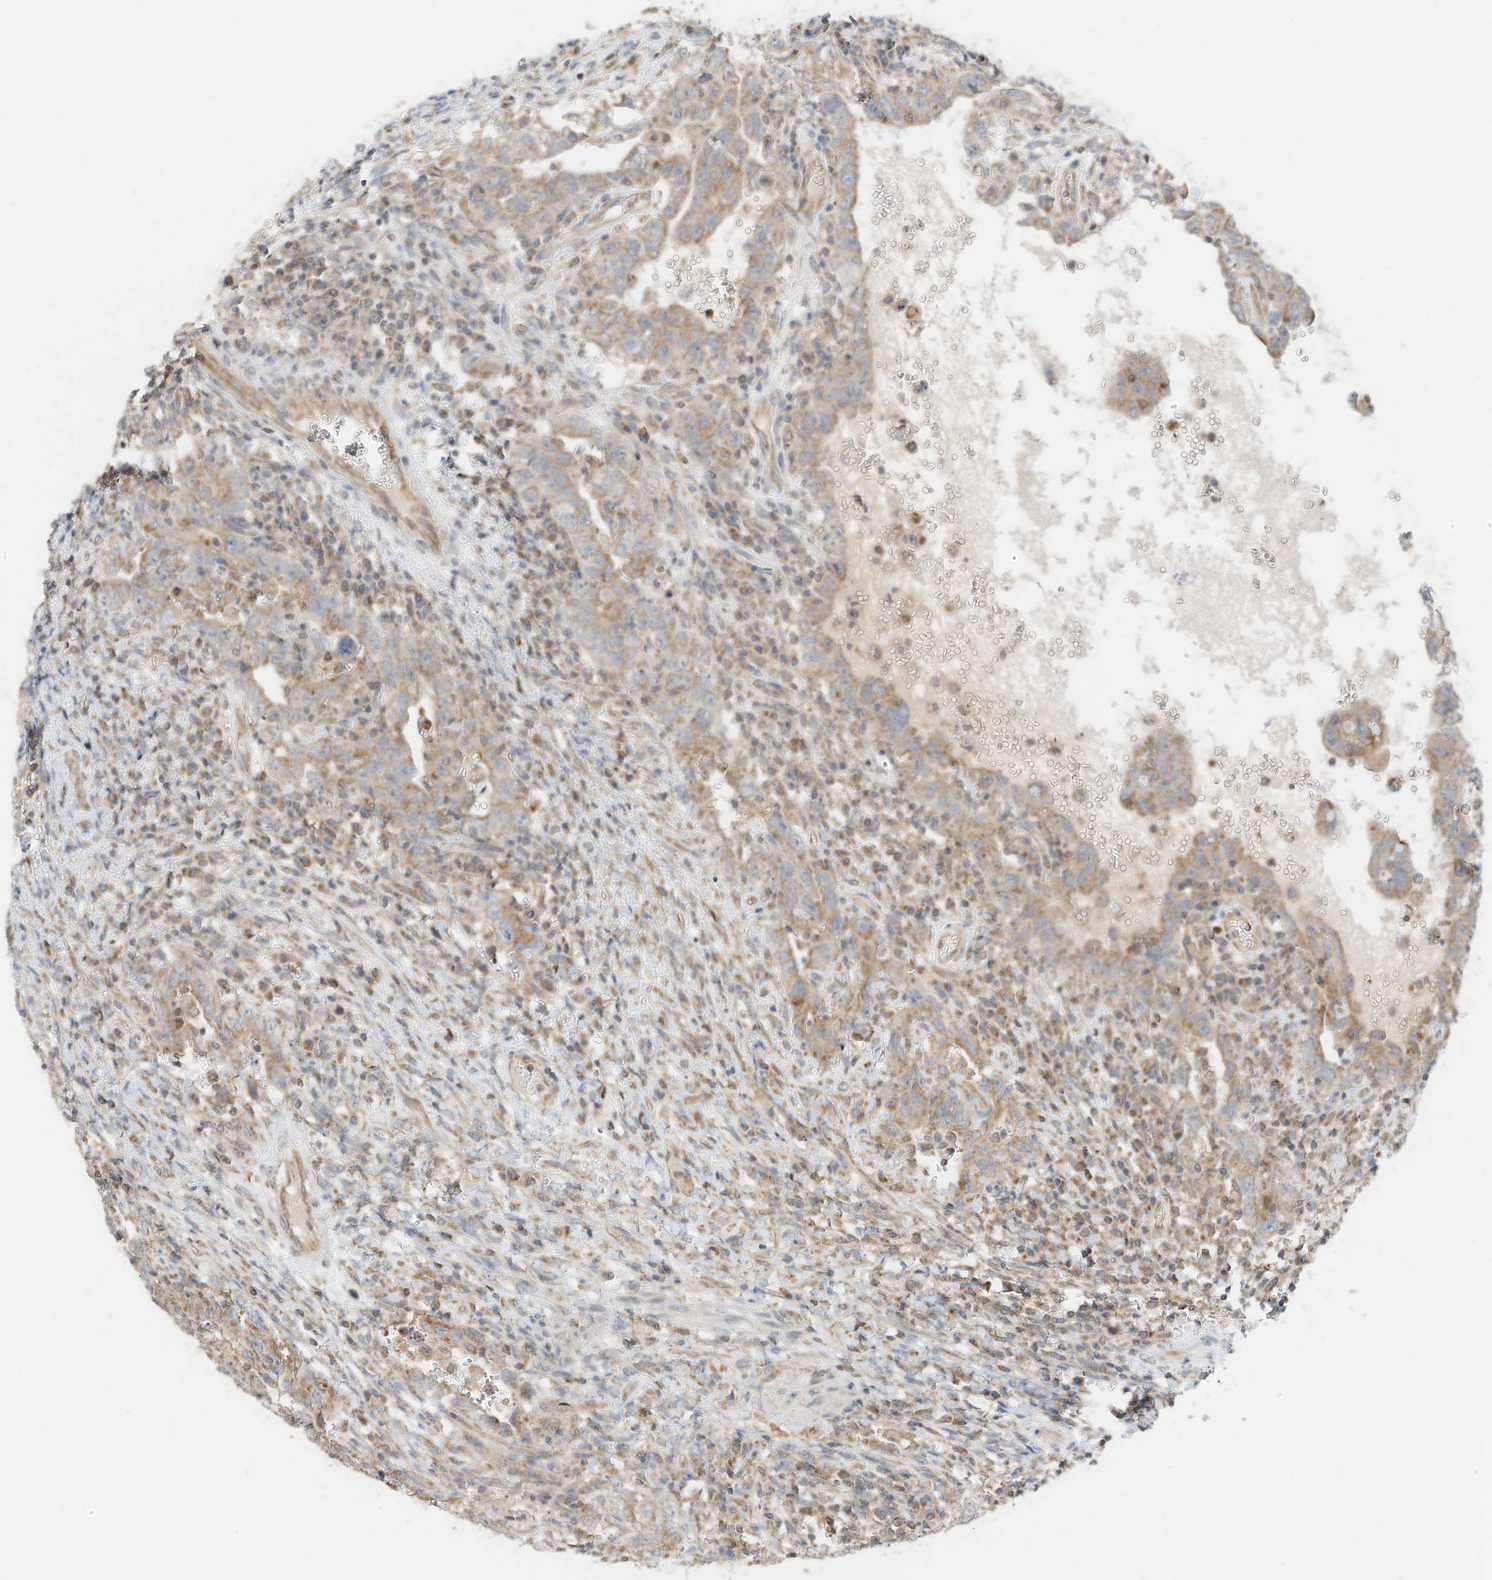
{"staining": {"intensity": "weak", "quantity": ">75%", "location": "cytoplasmic/membranous"}, "tissue": "testis cancer", "cell_type": "Tumor cells", "image_type": "cancer", "snomed": [{"axis": "morphology", "description": "Carcinoma, Embryonal, NOS"}, {"axis": "topography", "description": "Testis"}], "caption": "Immunohistochemistry micrograph of neoplastic tissue: human testis embryonal carcinoma stained using immunohistochemistry demonstrates low levels of weak protein expression localized specifically in the cytoplasmic/membranous of tumor cells, appearing as a cytoplasmic/membranous brown color.", "gene": "METTL6", "patient": {"sex": "male", "age": 26}}